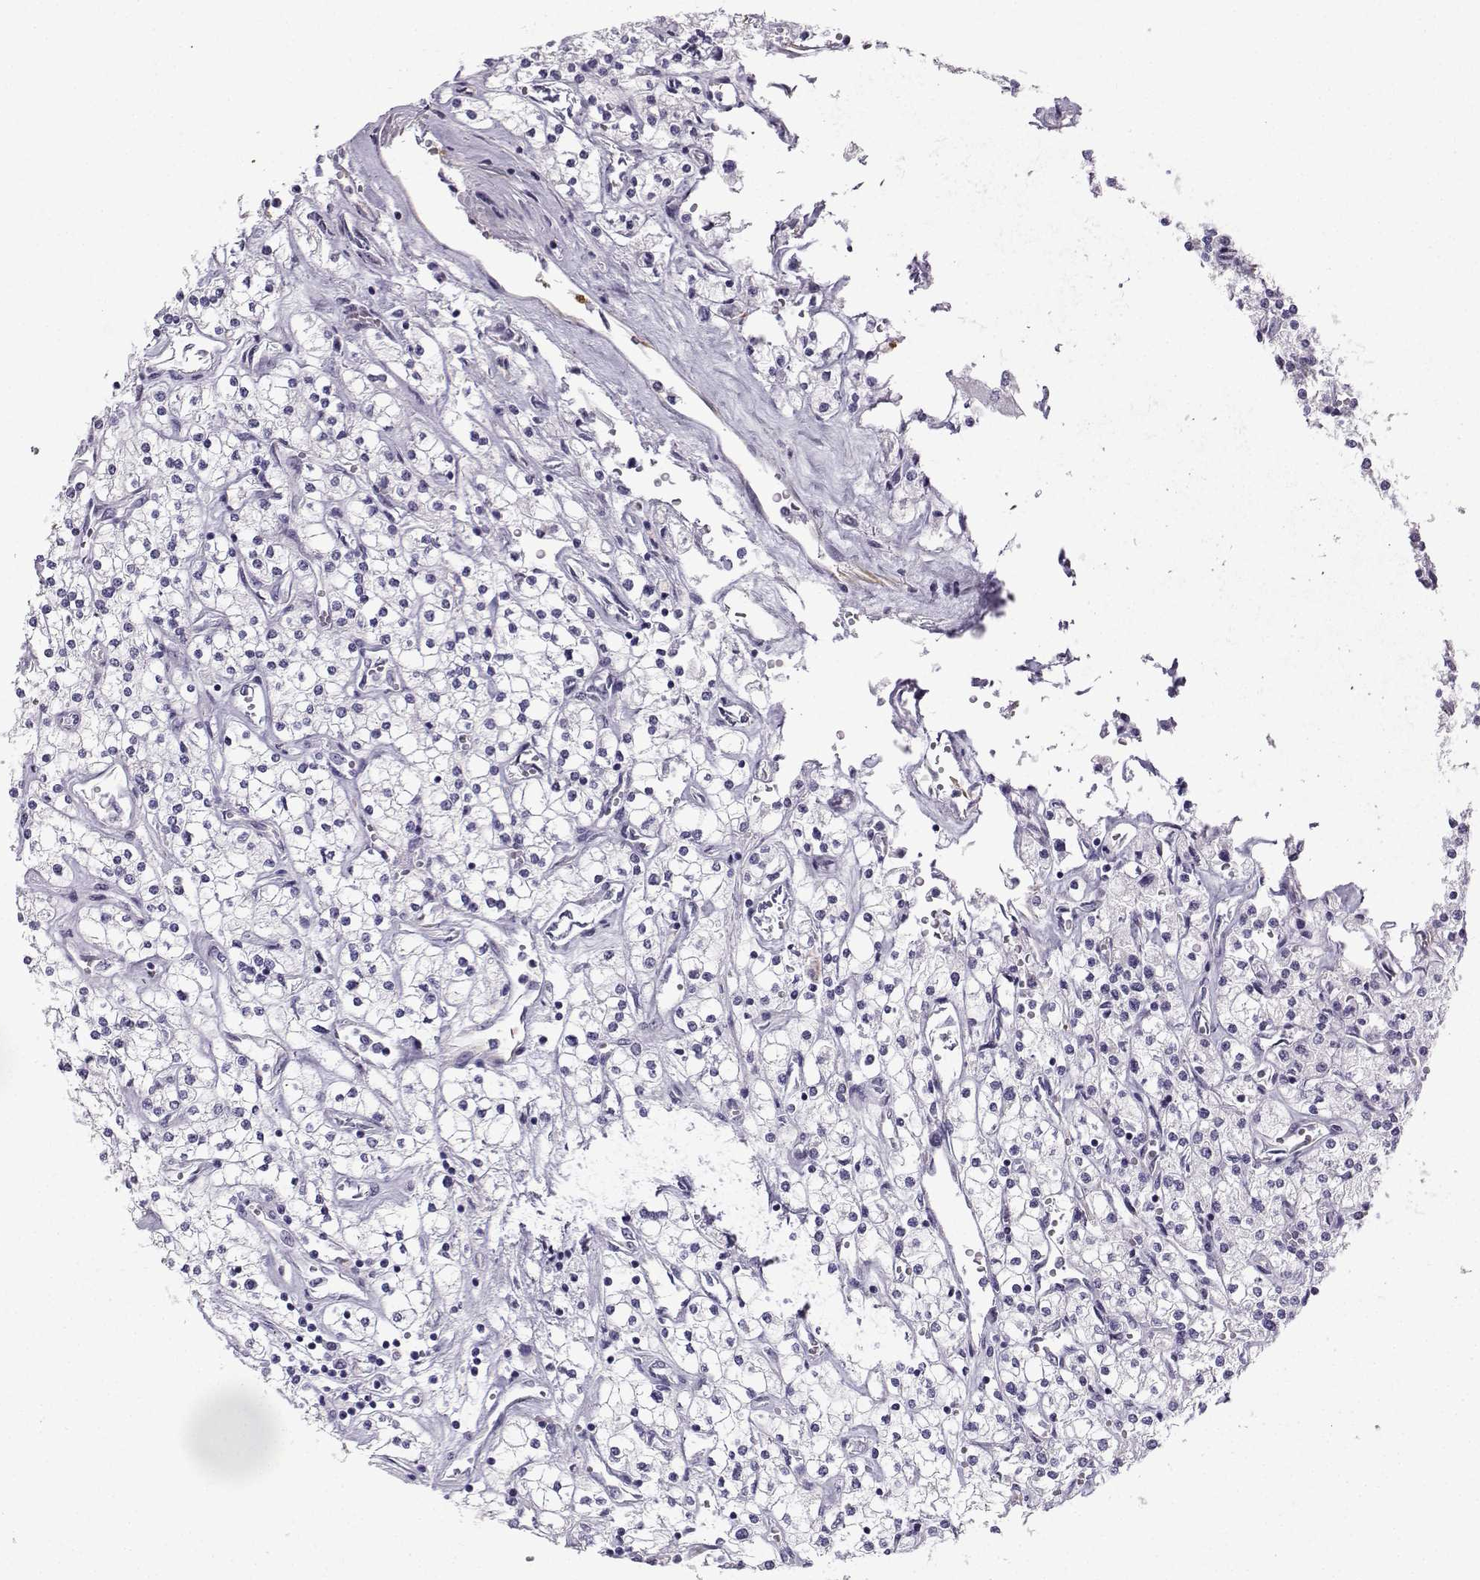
{"staining": {"intensity": "negative", "quantity": "none", "location": "none"}, "tissue": "renal cancer", "cell_type": "Tumor cells", "image_type": "cancer", "snomed": [{"axis": "morphology", "description": "Adenocarcinoma, NOS"}, {"axis": "topography", "description": "Kidney"}], "caption": "Immunohistochemistry photomicrograph of renal adenocarcinoma stained for a protein (brown), which displays no positivity in tumor cells.", "gene": "ZBTB8B", "patient": {"sex": "male", "age": 80}}